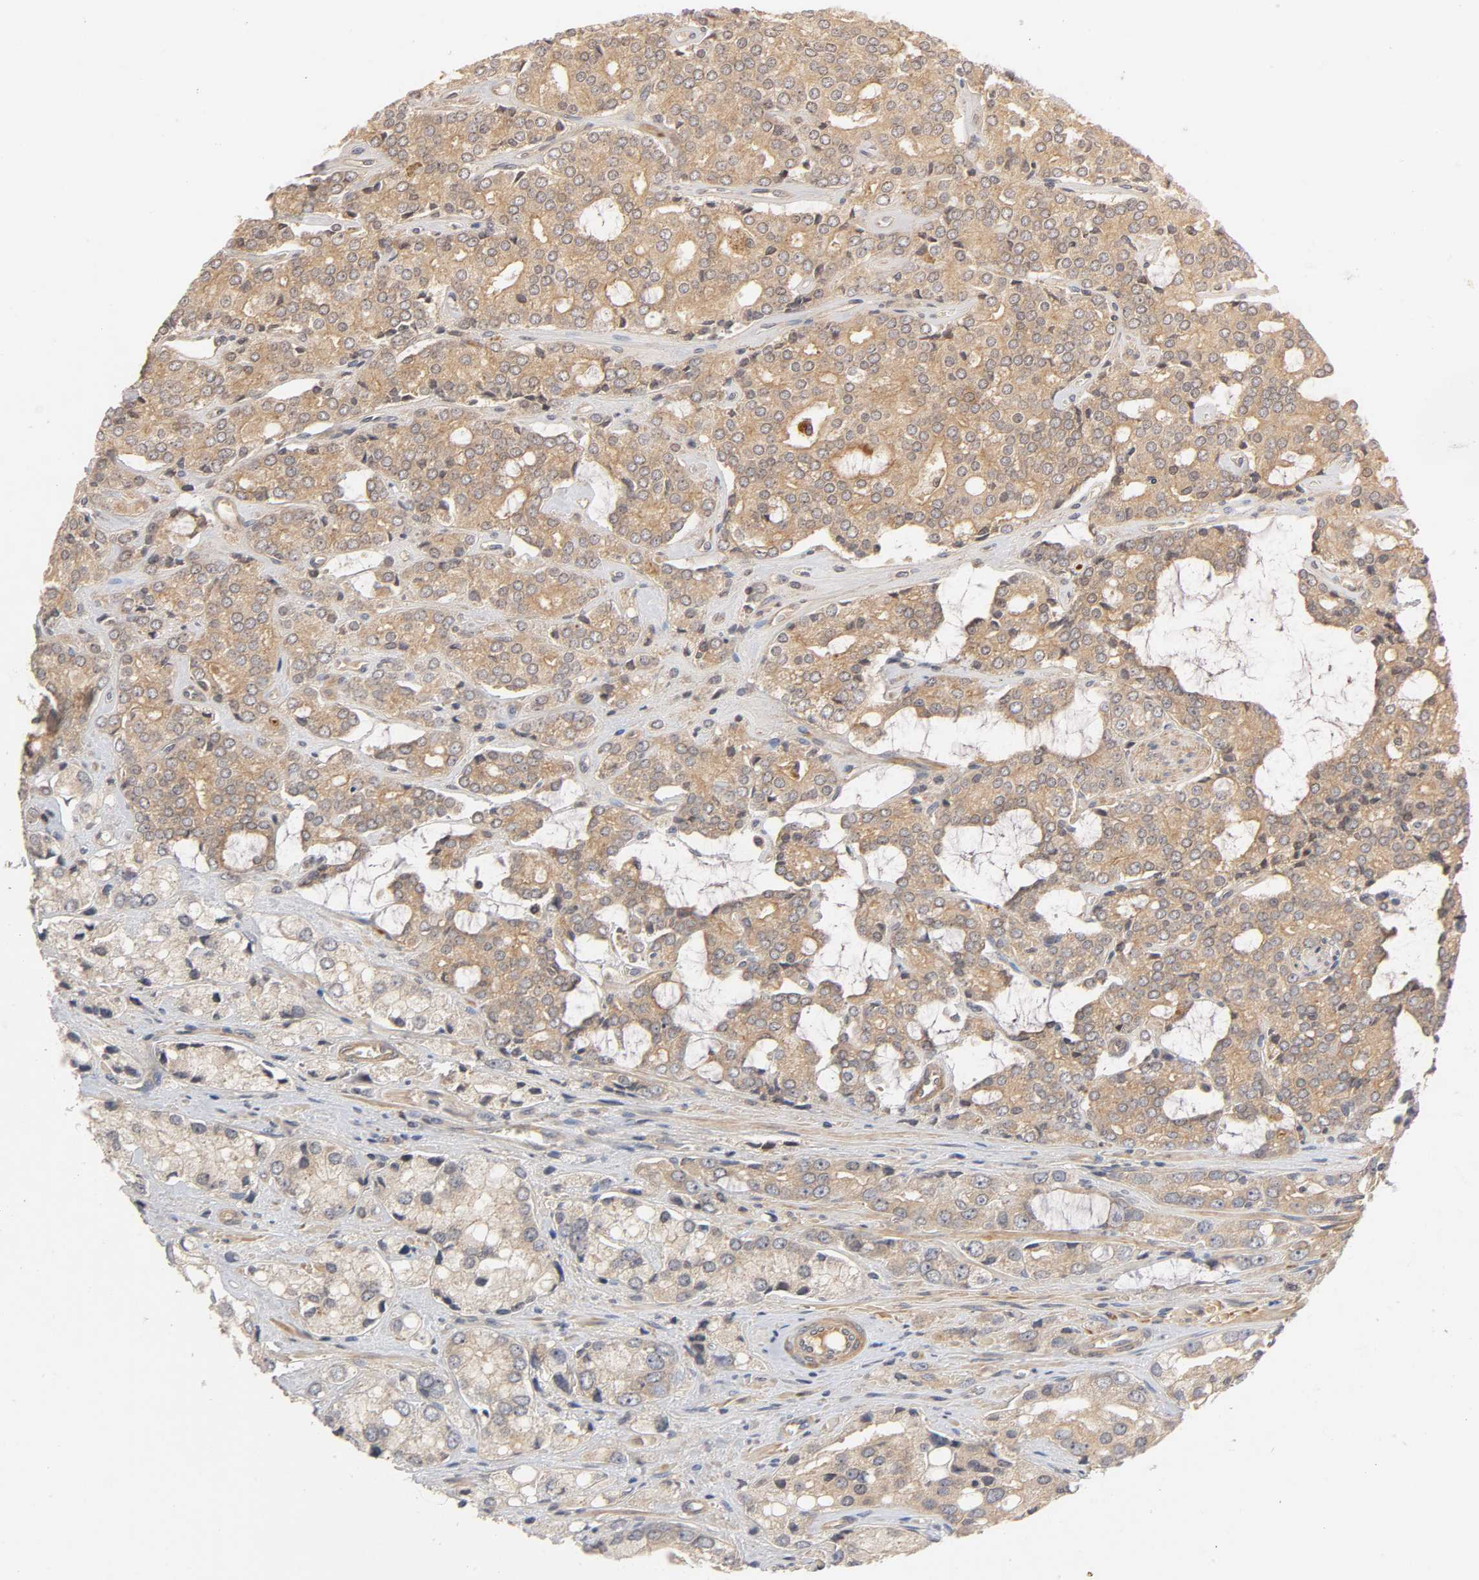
{"staining": {"intensity": "moderate", "quantity": ">75%", "location": "cytoplasmic/membranous"}, "tissue": "prostate cancer", "cell_type": "Tumor cells", "image_type": "cancer", "snomed": [{"axis": "morphology", "description": "Adenocarcinoma, High grade"}, {"axis": "topography", "description": "Prostate"}], "caption": "A brown stain highlights moderate cytoplasmic/membranous positivity of a protein in human prostate cancer tumor cells.", "gene": "CPB2", "patient": {"sex": "male", "age": 67}}